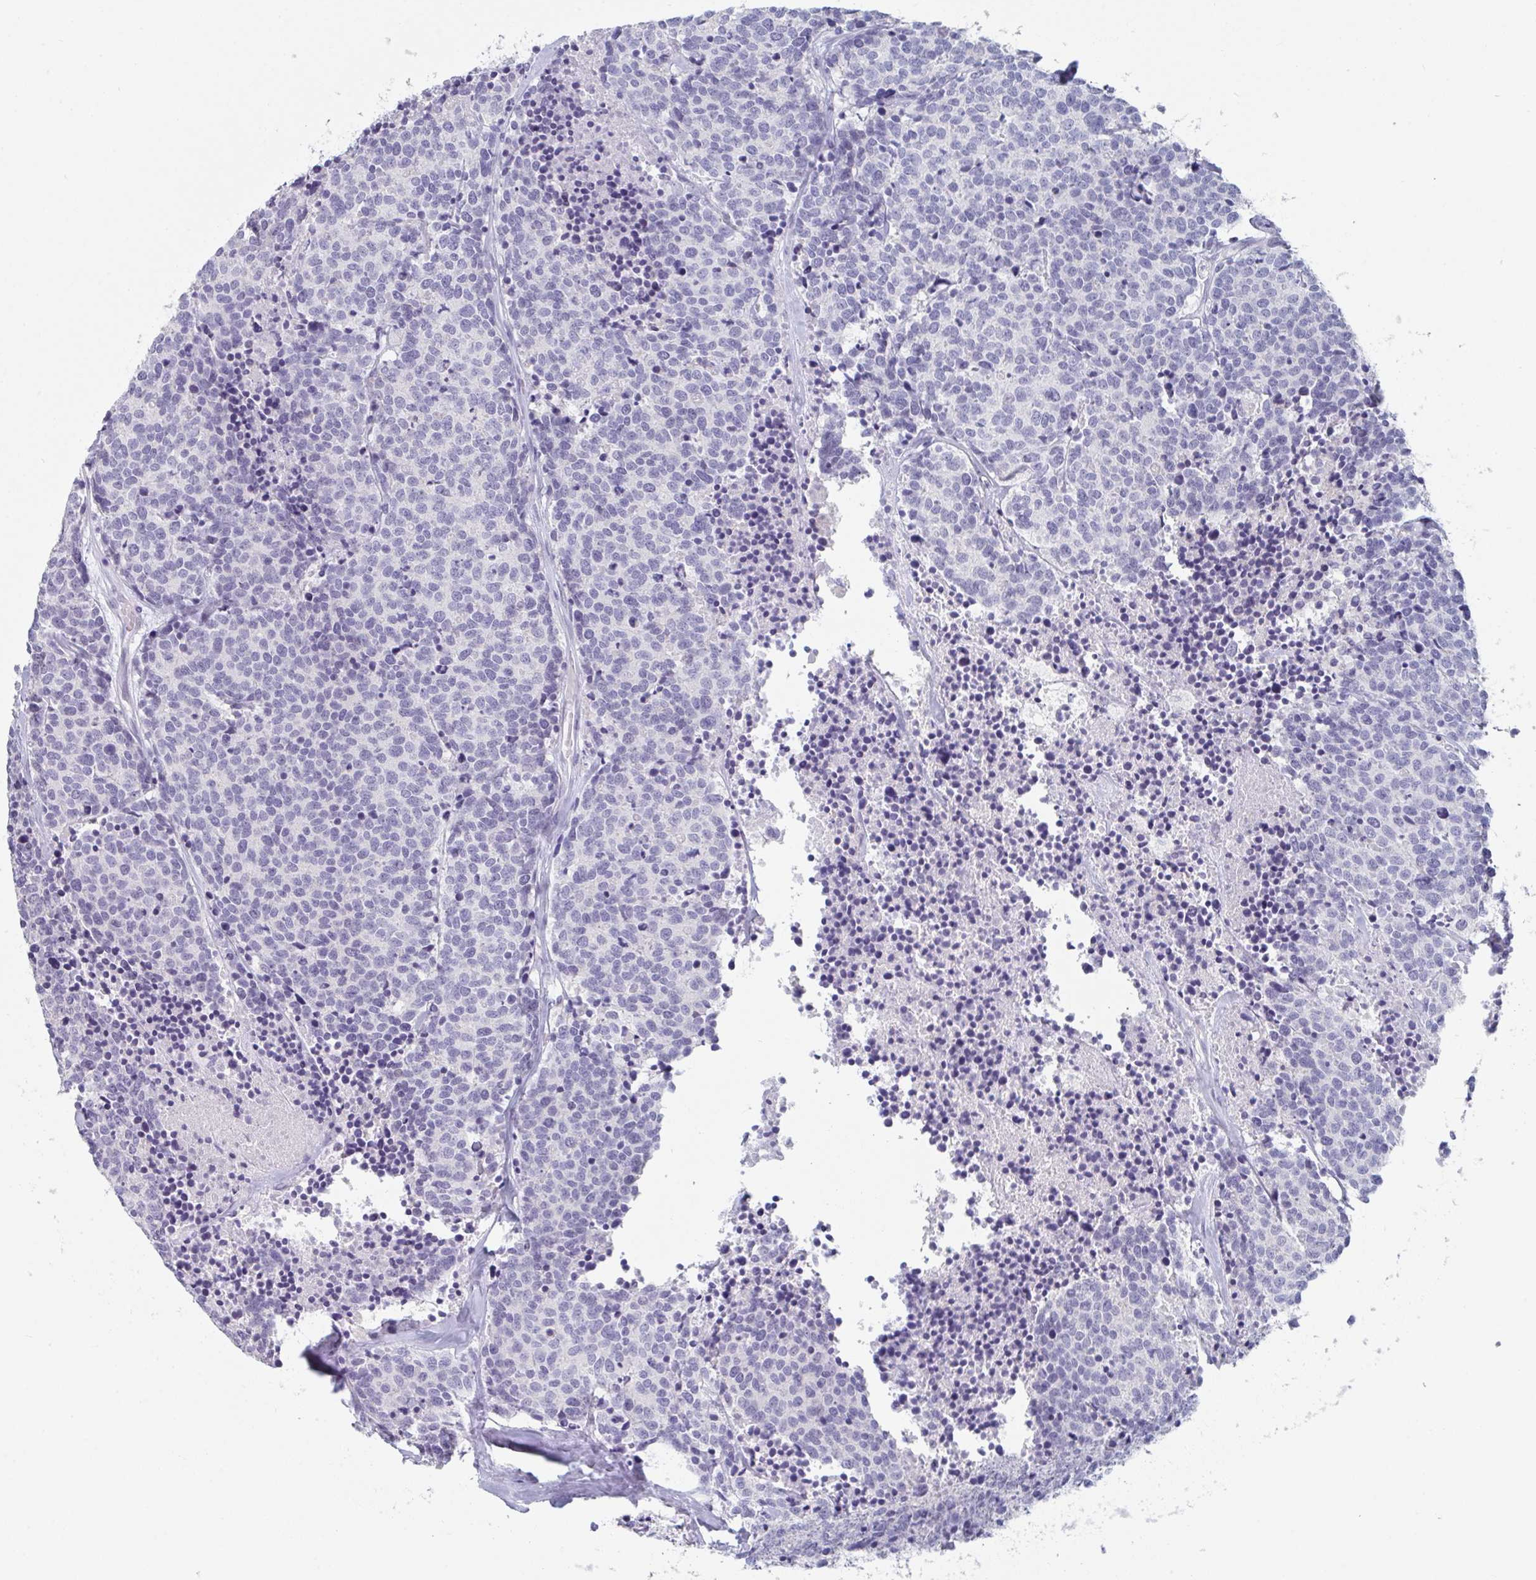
{"staining": {"intensity": "negative", "quantity": "none", "location": "none"}, "tissue": "carcinoid", "cell_type": "Tumor cells", "image_type": "cancer", "snomed": [{"axis": "morphology", "description": "Carcinoid, malignant, NOS"}, {"axis": "topography", "description": "Skin"}], "caption": "High magnification brightfield microscopy of carcinoid (malignant) stained with DAB (brown) and counterstained with hematoxylin (blue): tumor cells show no significant staining.", "gene": "RUBCN", "patient": {"sex": "female", "age": 79}}